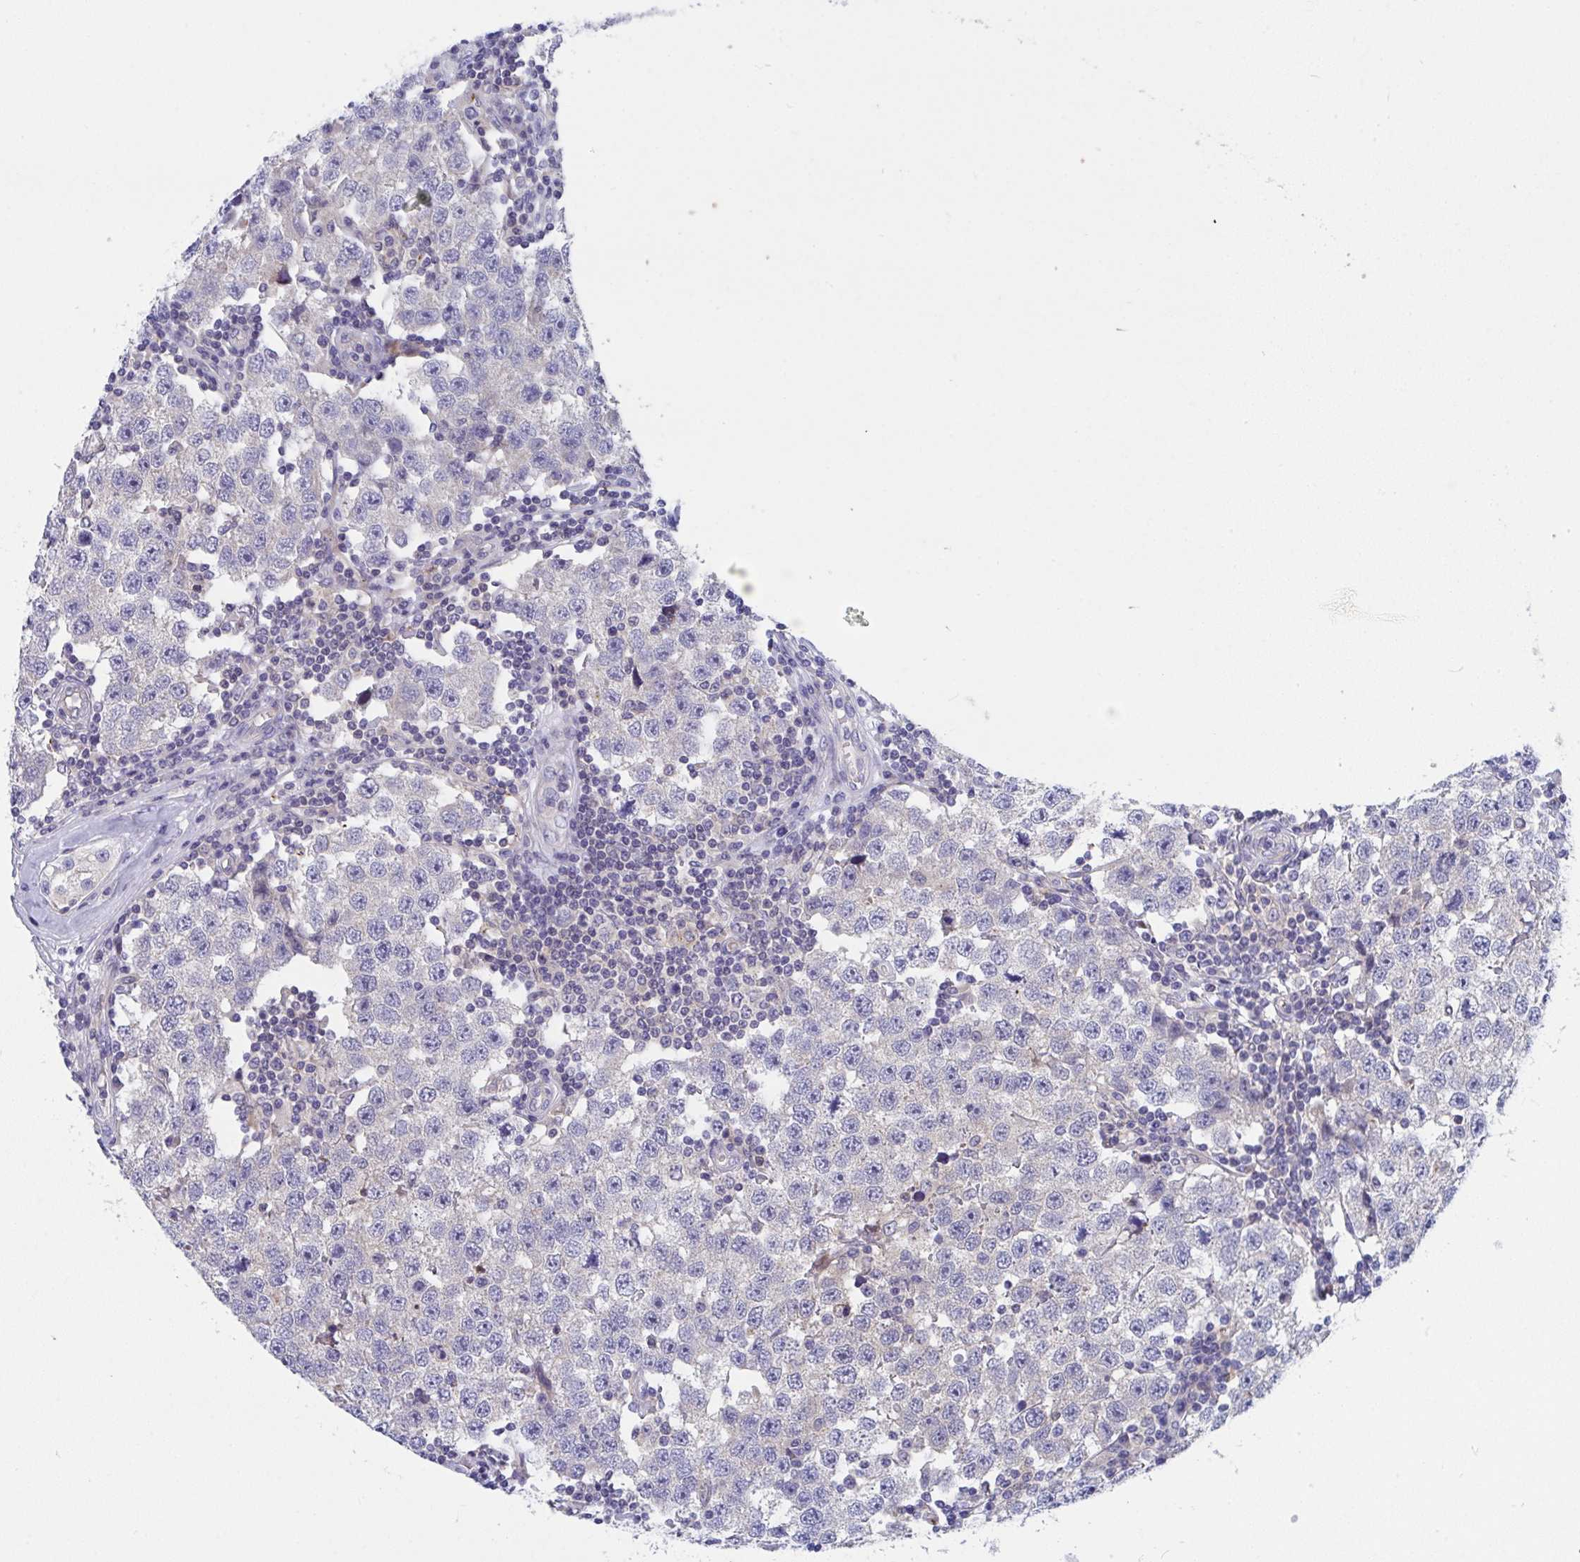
{"staining": {"intensity": "negative", "quantity": "none", "location": "none"}, "tissue": "testis cancer", "cell_type": "Tumor cells", "image_type": "cancer", "snomed": [{"axis": "morphology", "description": "Seminoma, NOS"}, {"axis": "topography", "description": "Testis"}], "caption": "Tumor cells are negative for brown protein staining in testis cancer. Brightfield microscopy of IHC stained with DAB (brown) and hematoxylin (blue), captured at high magnification.", "gene": "P2RX3", "patient": {"sex": "male", "age": 34}}